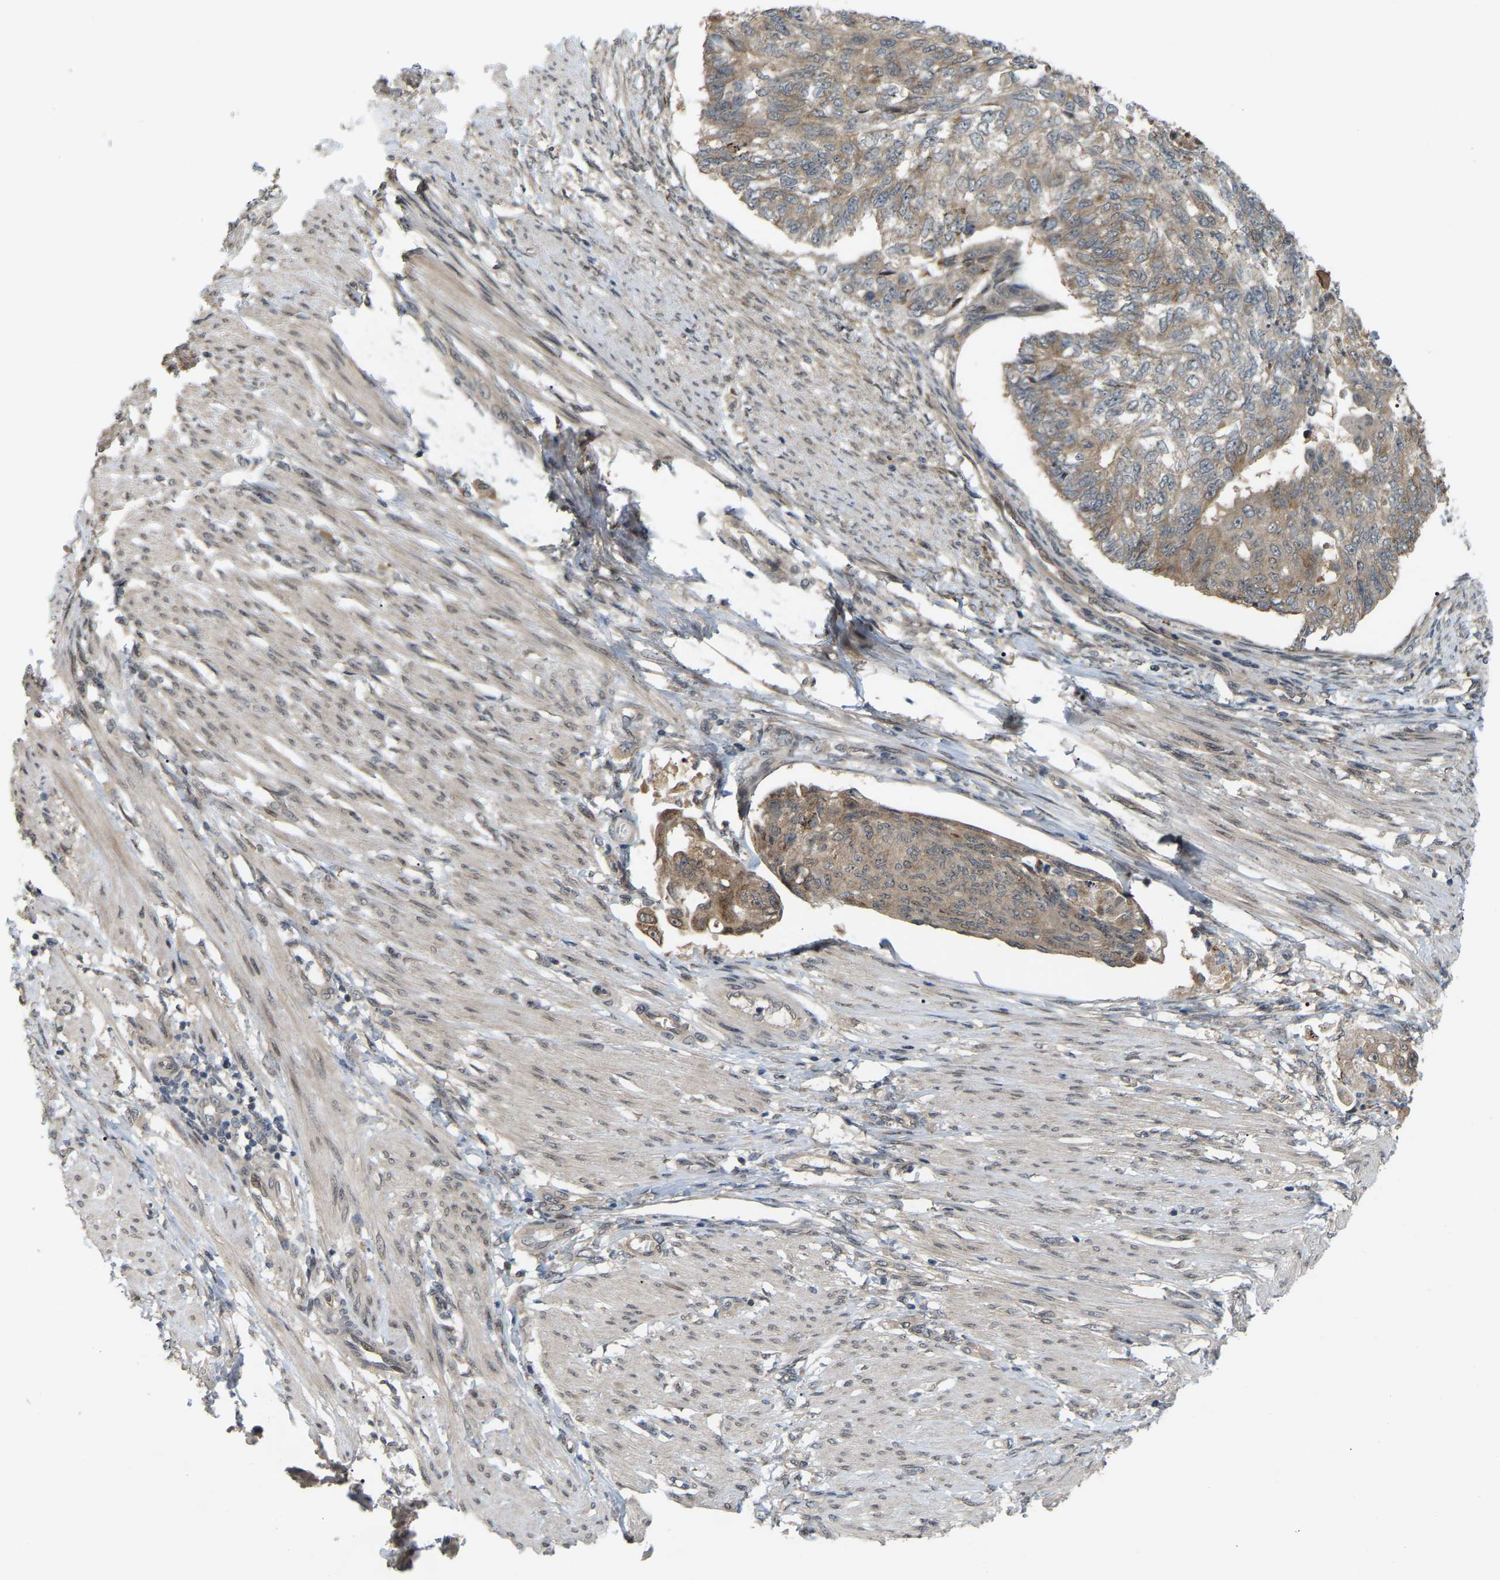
{"staining": {"intensity": "weak", "quantity": ">75%", "location": "cytoplasmic/membranous"}, "tissue": "endometrial cancer", "cell_type": "Tumor cells", "image_type": "cancer", "snomed": [{"axis": "morphology", "description": "Adenocarcinoma, NOS"}, {"axis": "topography", "description": "Endometrium"}], "caption": "High-magnification brightfield microscopy of endometrial cancer (adenocarcinoma) stained with DAB (3,3'-diaminobenzidine) (brown) and counterstained with hematoxylin (blue). tumor cells exhibit weak cytoplasmic/membranous staining is present in about>75% of cells. Using DAB (3,3'-diaminobenzidine) (brown) and hematoxylin (blue) stains, captured at high magnification using brightfield microscopy.", "gene": "CROT", "patient": {"sex": "female", "age": 32}}